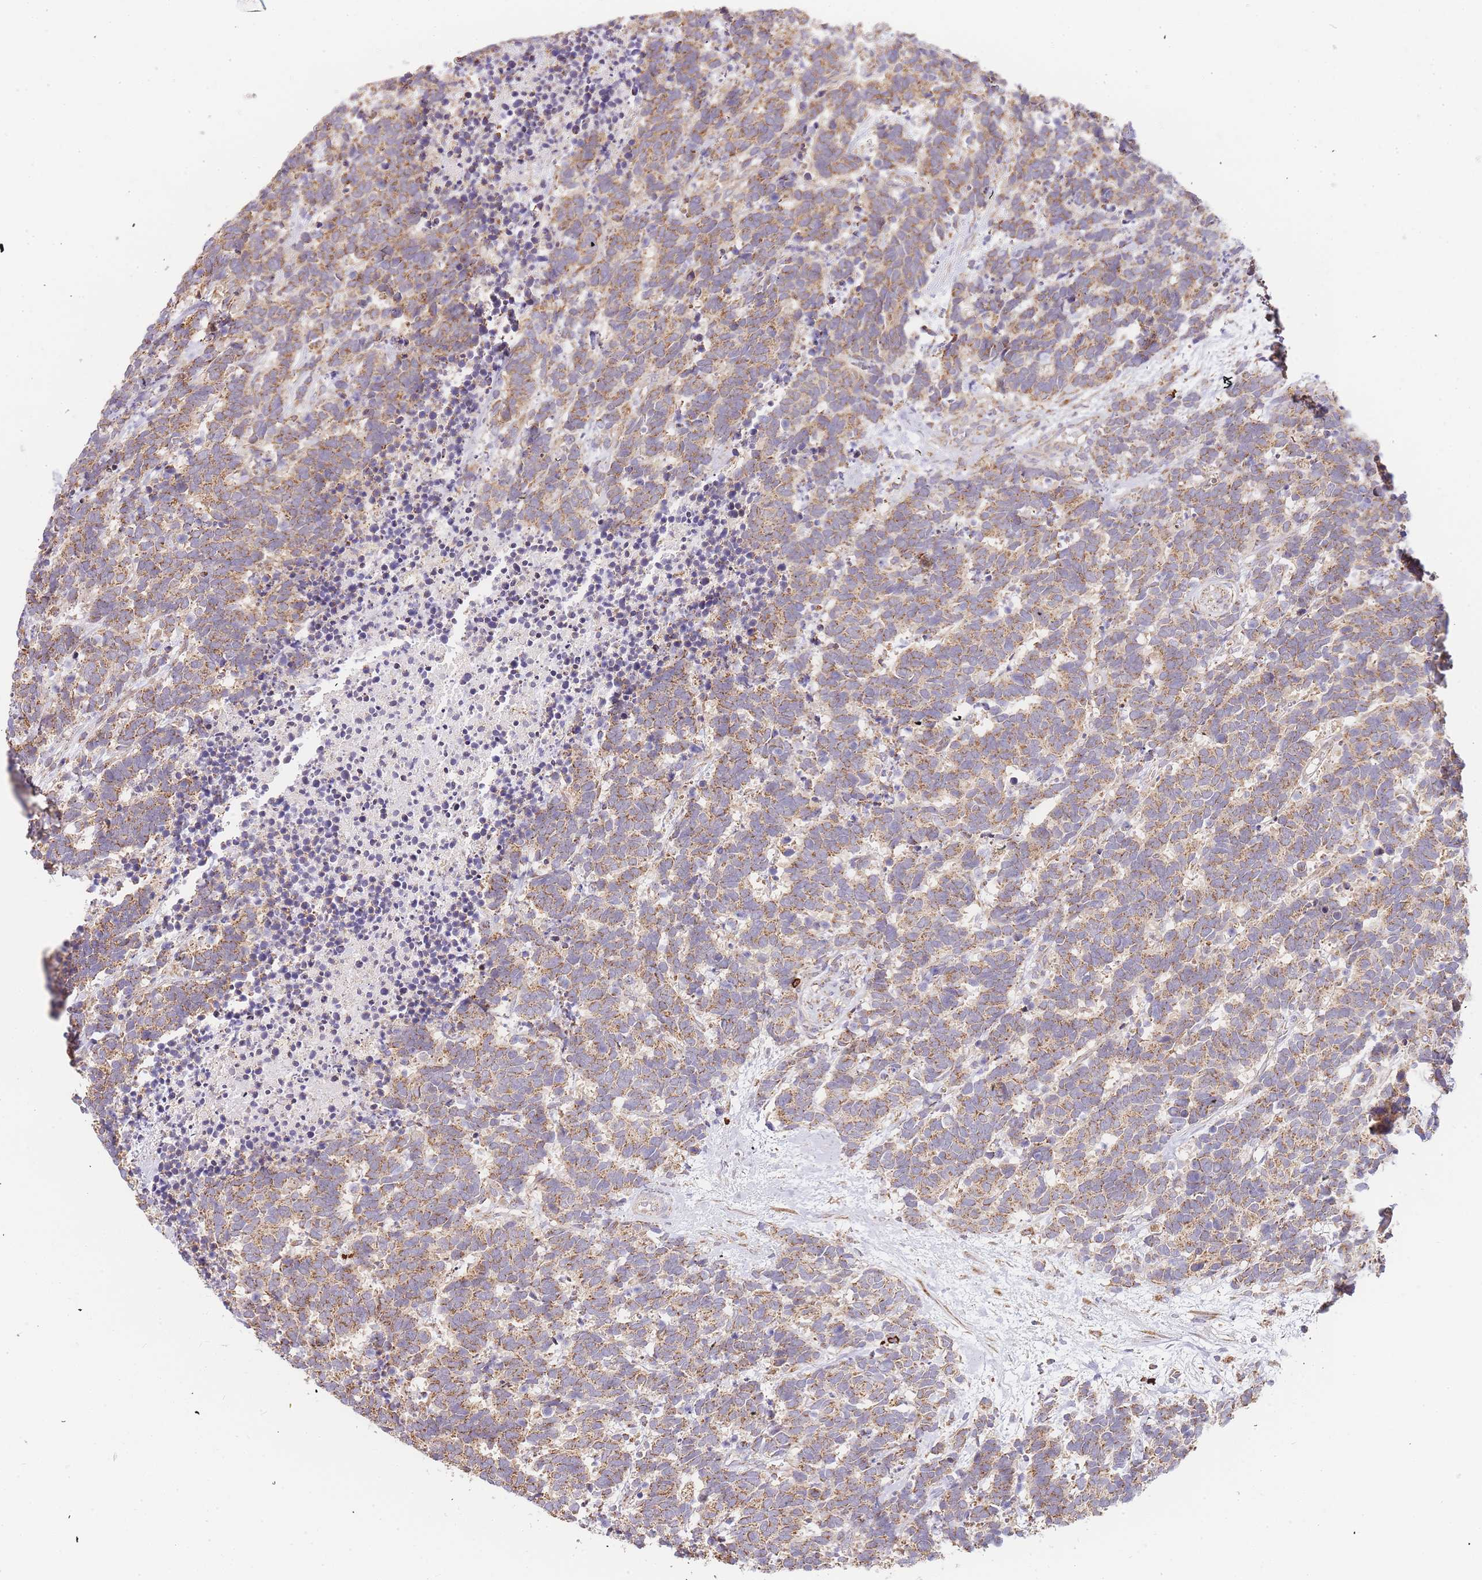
{"staining": {"intensity": "moderate", "quantity": ">75%", "location": "cytoplasmic/membranous"}, "tissue": "carcinoid", "cell_type": "Tumor cells", "image_type": "cancer", "snomed": [{"axis": "morphology", "description": "Carcinoma, NOS"}, {"axis": "morphology", "description": "Carcinoid, malignant, NOS"}, {"axis": "topography", "description": "Prostate"}], "caption": "Protein expression analysis of human carcinoma reveals moderate cytoplasmic/membranous expression in about >75% of tumor cells.", "gene": "ADCY9", "patient": {"sex": "male", "age": 57}}